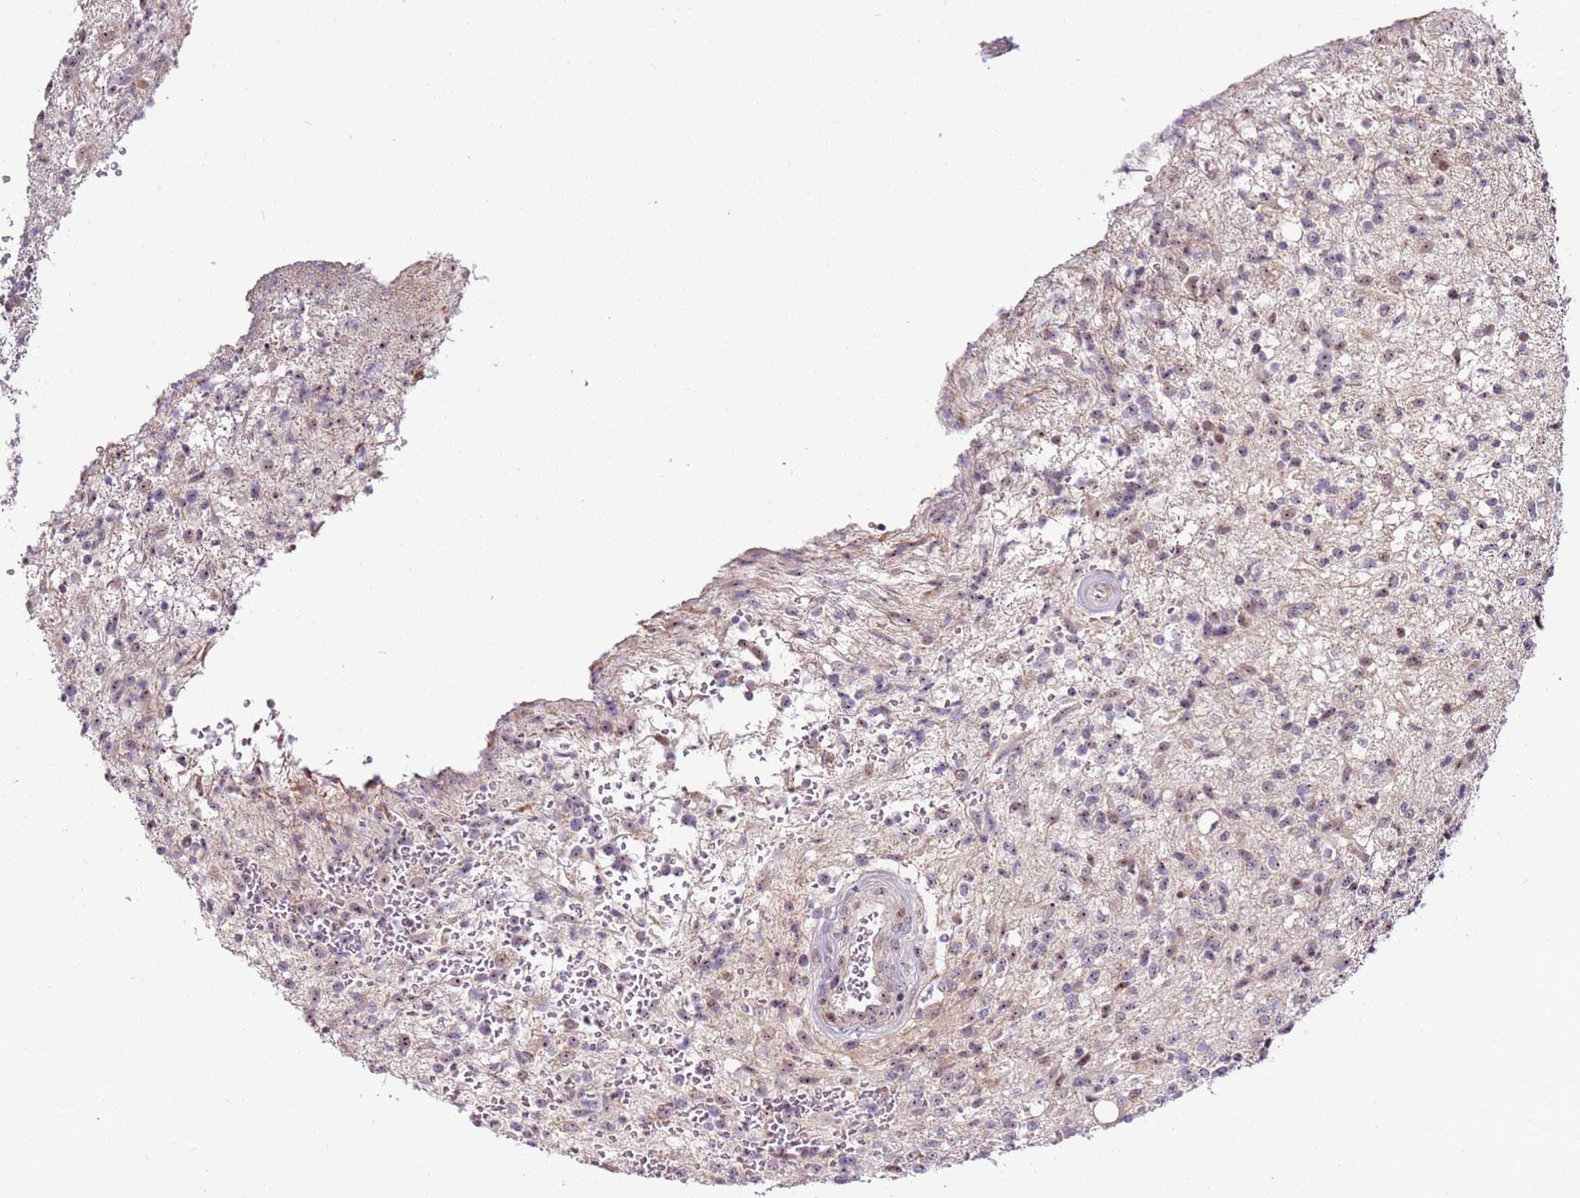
{"staining": {"intensity": "weak", "quantity": "25%-75%", "location": "nuclear"}, "tissue": "glioma", "cell_type": "Tumor cells", "image_type": "cancer", "snomed": [{"axis": "morphology", "description": "Glioma, malignant, High grade"}, {"axis": "topography", "description": "Brain"}], "caption": "IHC (DAB (3,3'-diaminobenzidine)) staining of human malignant glioma (high-grade) displays weak nuclear protein positivity in about 25%-75% of tumor cells.", "gene": "UCMA", "patient": {"sex": "male", "age": 56}}